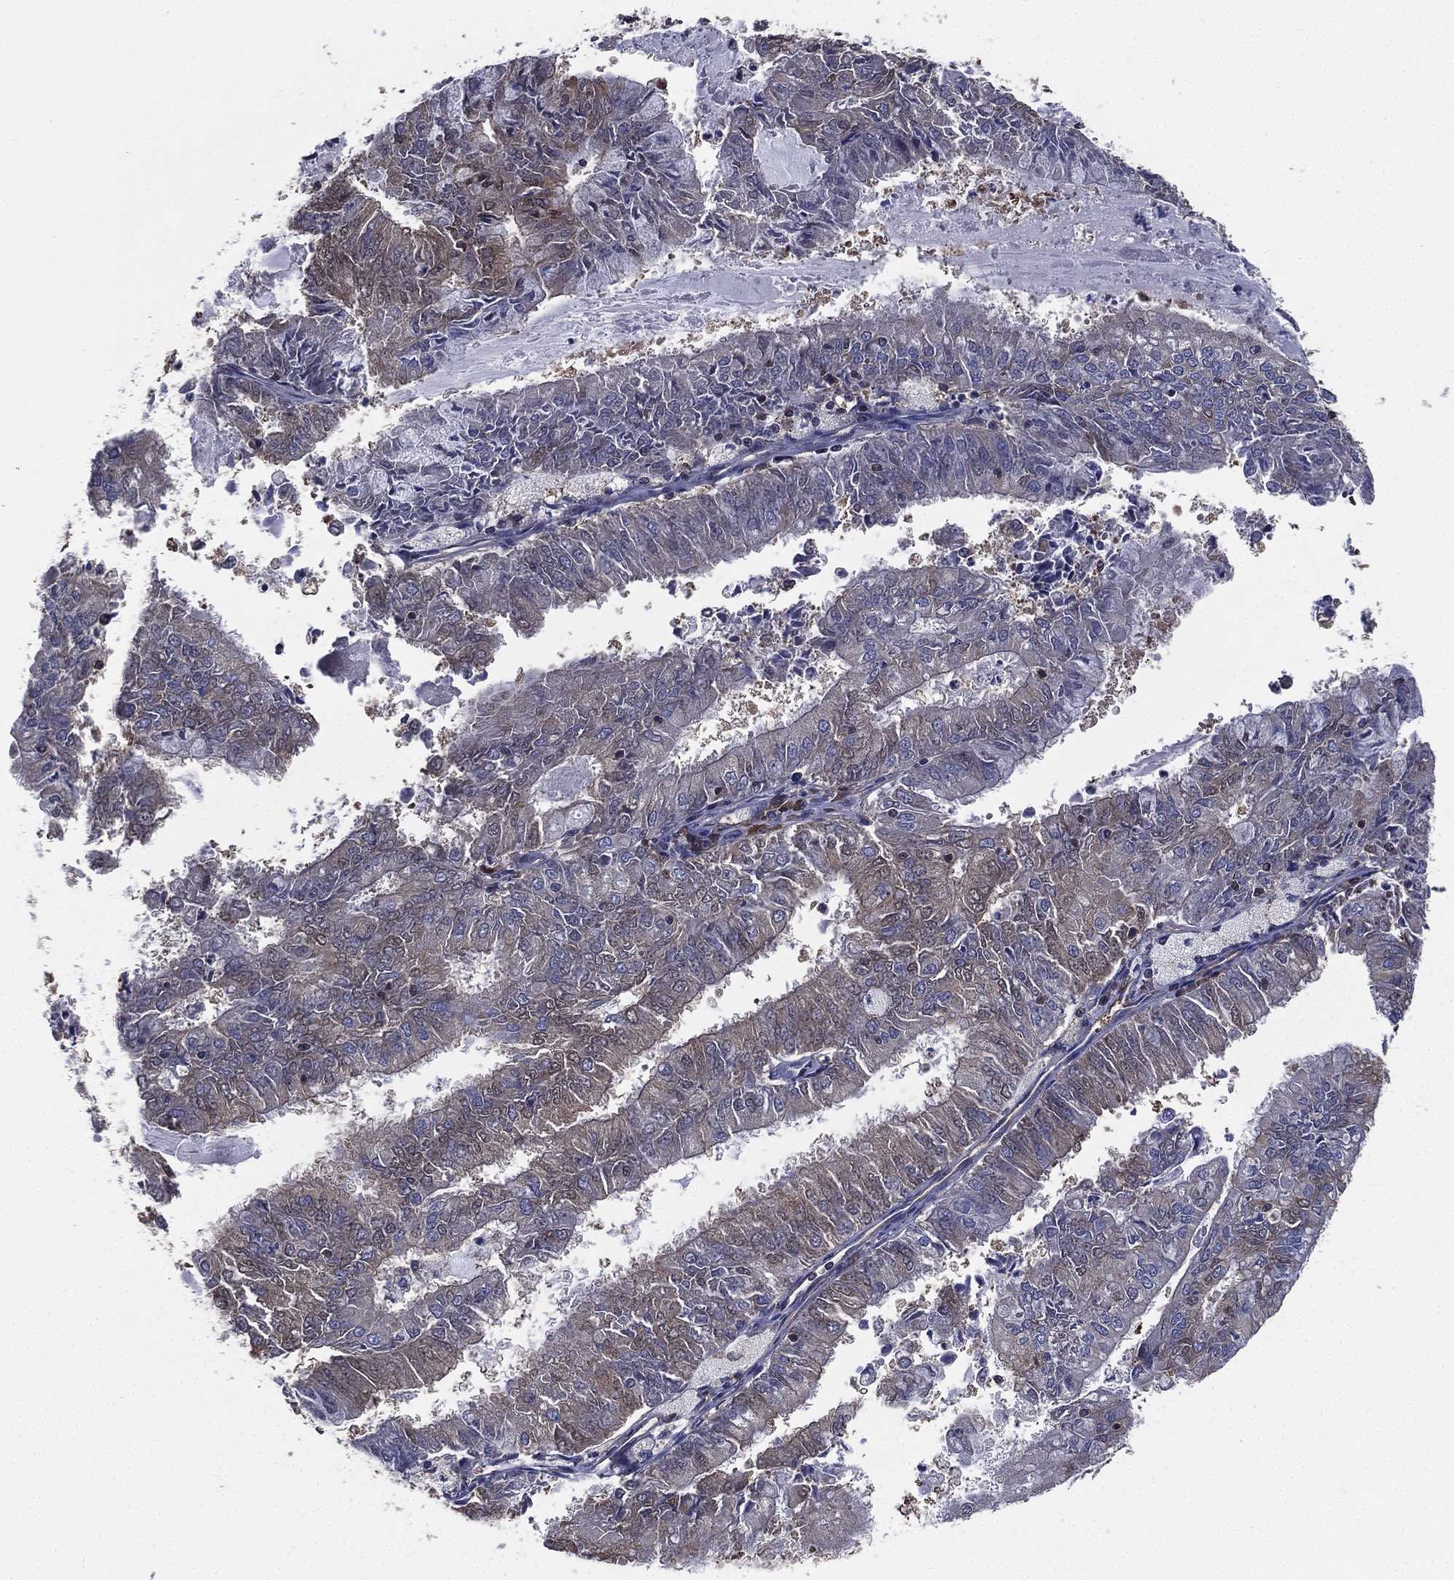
{"staining": {"intensity": "weak", "quantity": "<25%", "location": "cytoplasmic/membranous"}, "tissue": "endometrial cancer", "cell_type": "Tumor cells", "image_type": "cancer", "snomed": [{"axis": "morphology", "description": "Adenocarcinoma, NOS"}, {"axis": "topography", "description": "Endometrium"}], "caption": "Tumor cells show no significant positivity in endometrial cancer. Brightfield microscopy of IHC stained with DAB (brown) and hematoxylin (blue), captured at high magnification.", "gene": "SARS1", "patient": {"sex": "female", "age": 57}}